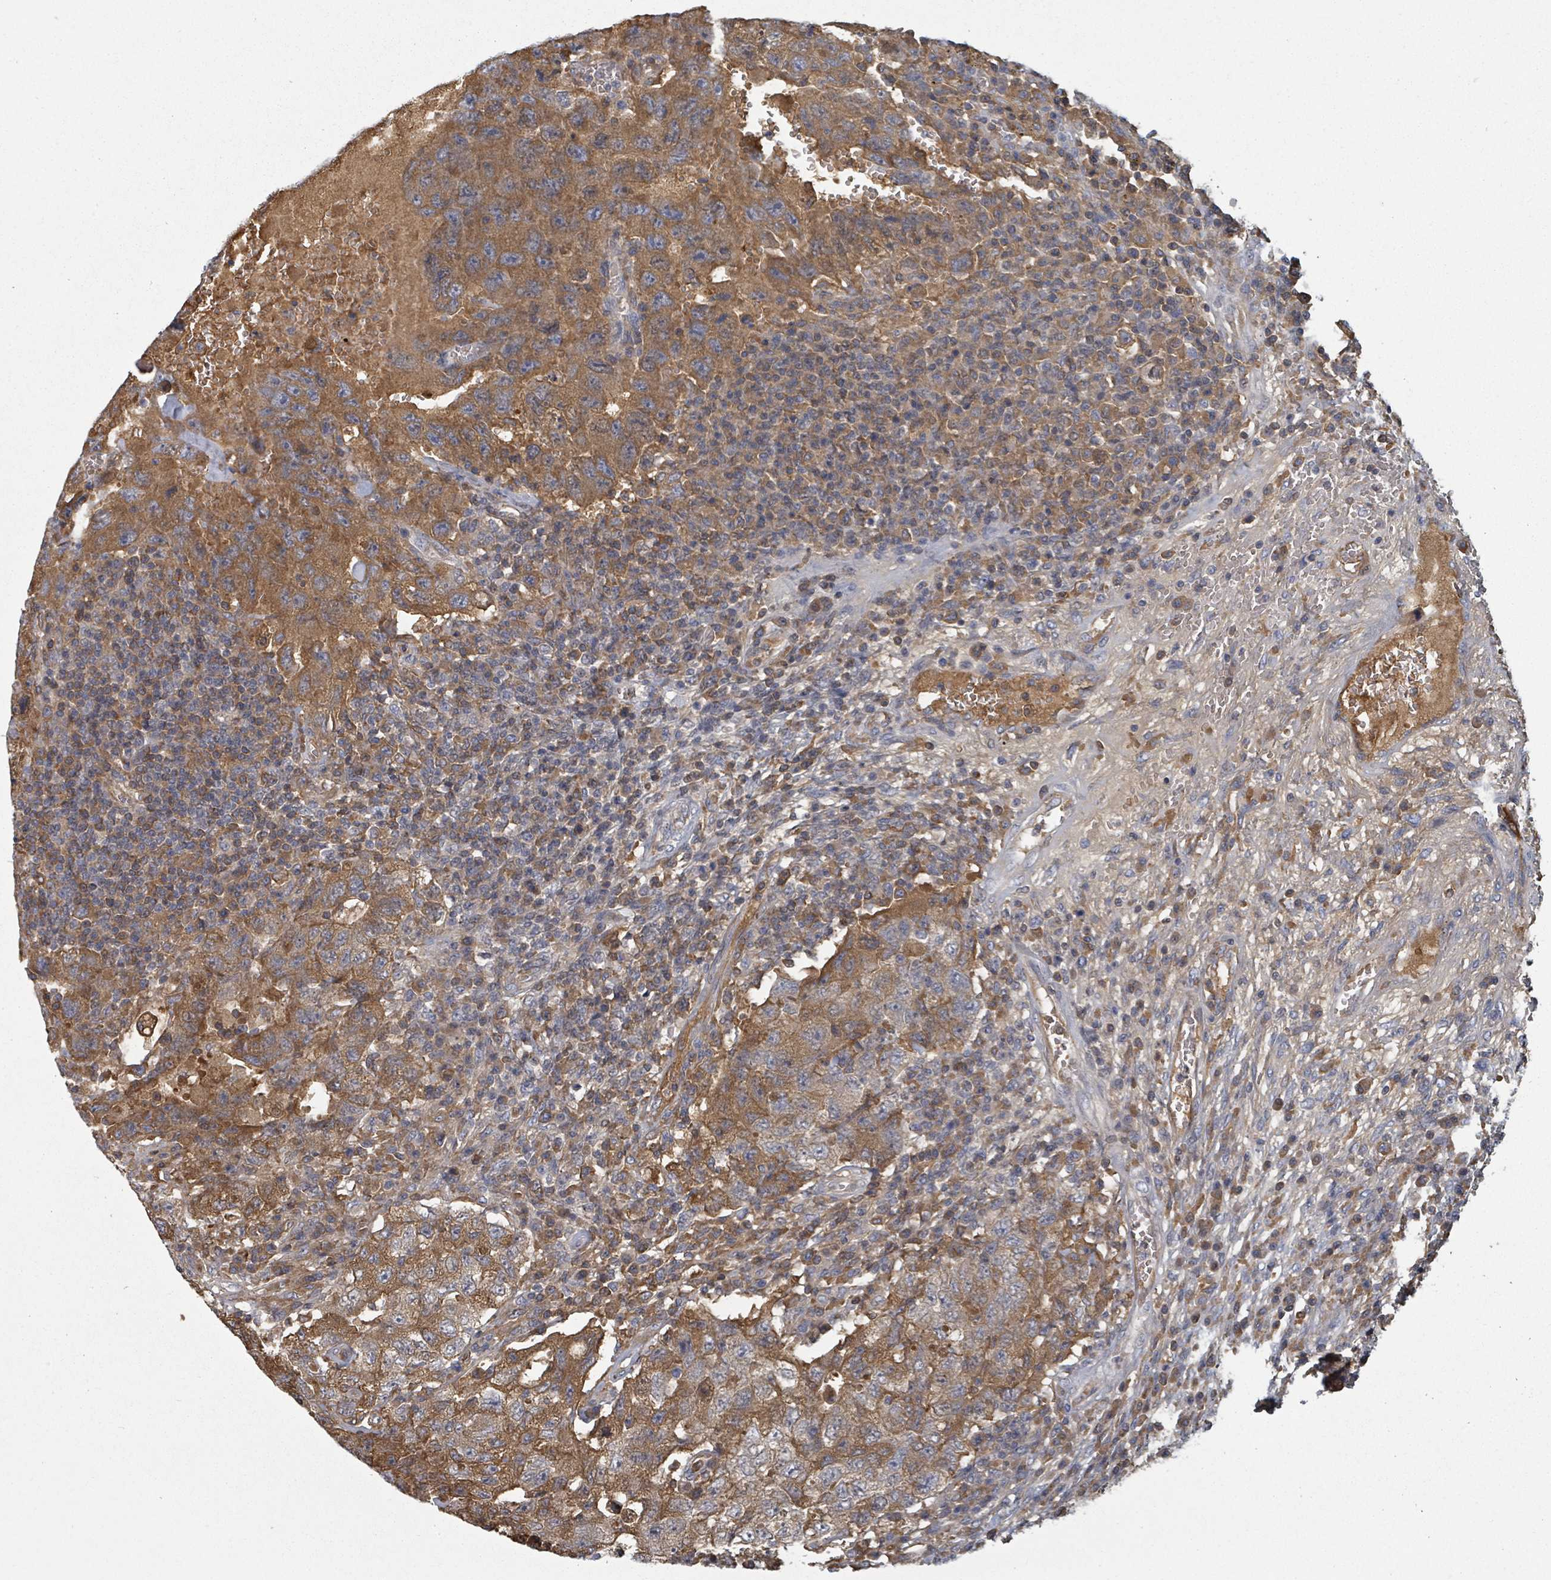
{"staining": {"intensity": "moderate", "quantity": "25%-75%", "location": "cytoplasmic/membranous"}, "tissue": "testis cancer", "cell_type": "Tumor cells", "image_type": "cancer", "snomed": [{"axis": "morphology", "description": "Carcinoma, Embryonal, NOS"}, {"axis": "topography", "description": "Testis"}], "caption": "Human testis embryonal carcinoma stained for a protein (brown) demonstrates moderate cytoplasmic/membranous positive positivity in approximately 25%-75% of tumor cells.", "gene": "GABBR1", "patient": {"sex": "male", "age": 26}}